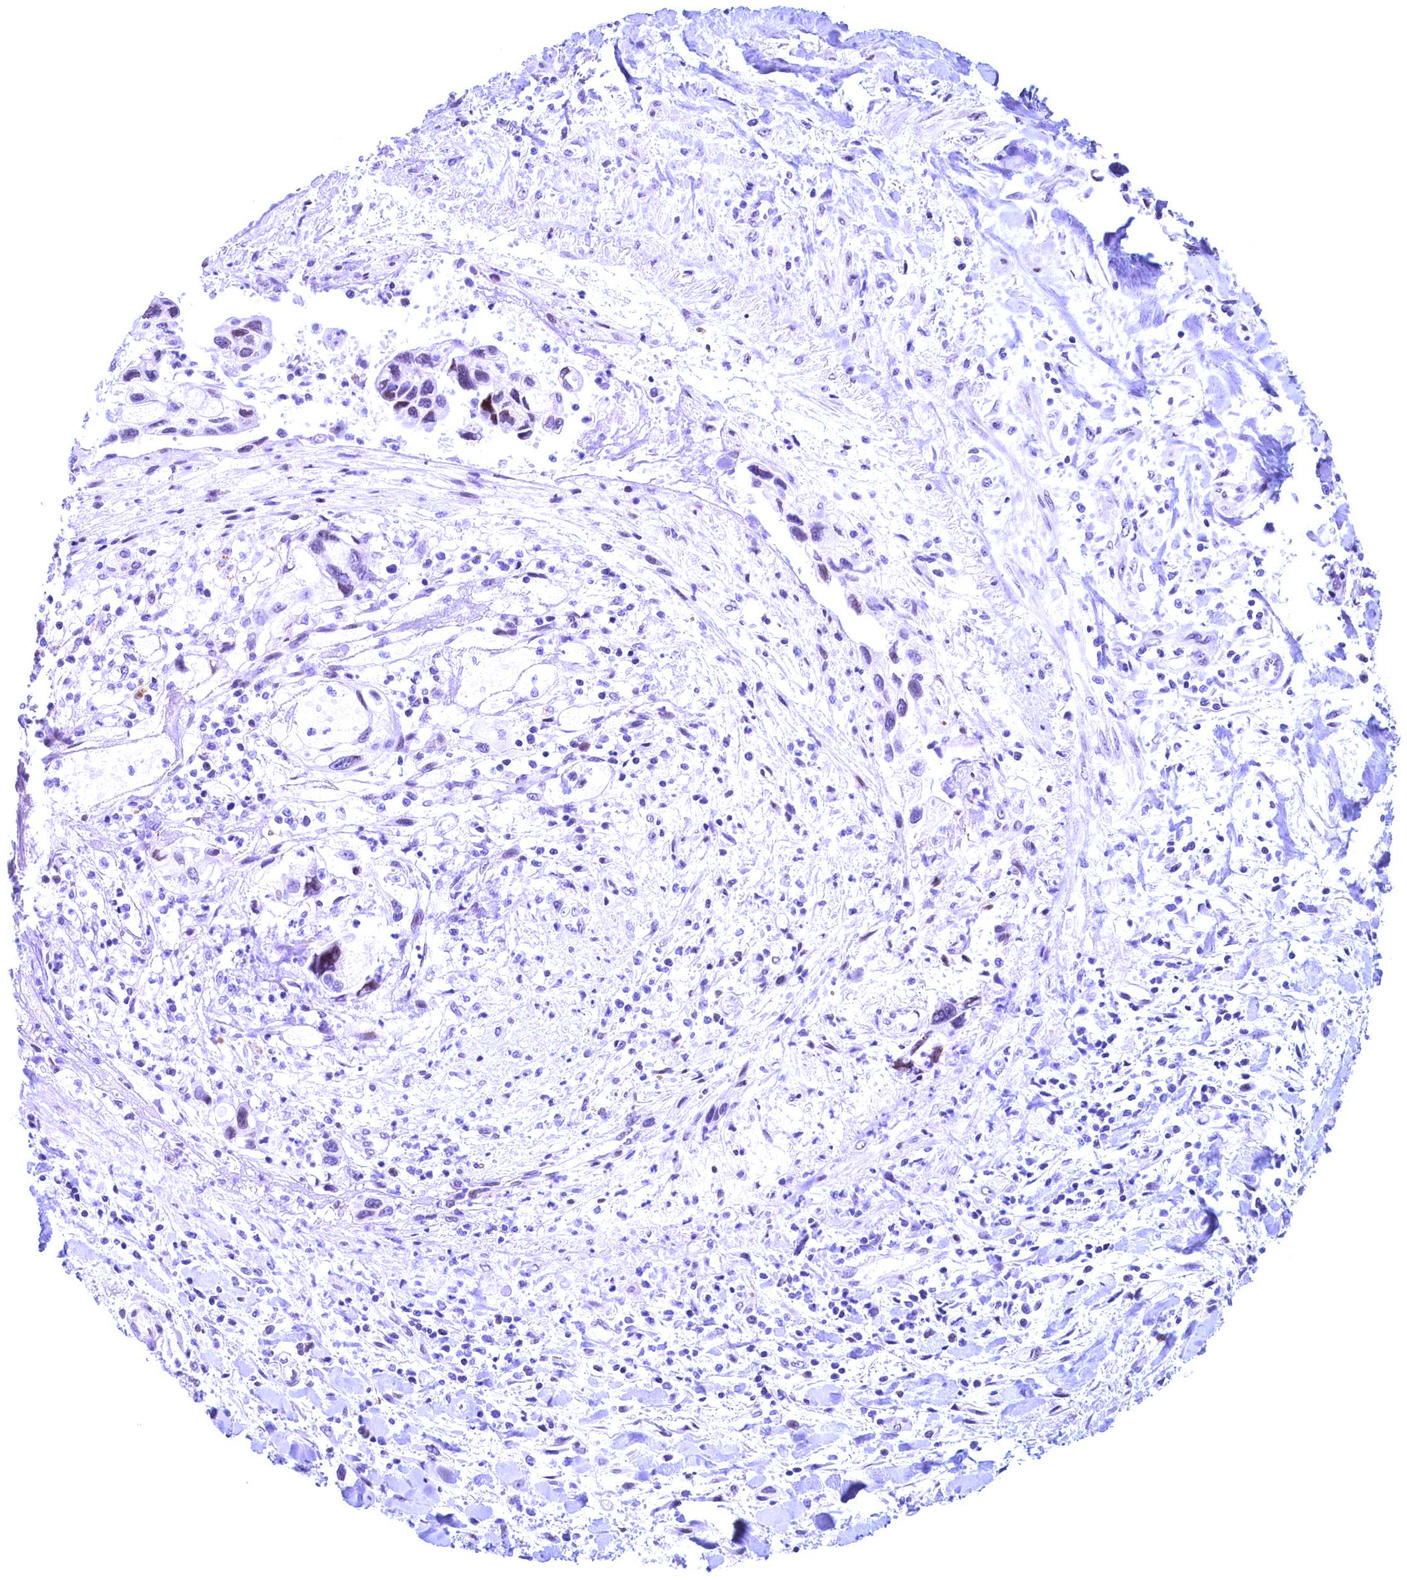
{"staining": {"intensity": "negative", "quantity": "none", "location": "none"}, "tissue": "pancreatic cancer", "cell_type": "Tumor cells", "image_type": "cancer", "snomed": [{"axis": "morphology", "description": "Adenocarcinoma, NOS"}, {"axis": "topography", "description": "Pancreas"}], "caption": "DAB (3,3'-diaminobenzidine) immunohistochemical staining of human pancreatic adenocarcinoma reveals no significant positivity in tumor cells.", "gene": "GPSM1", "patient": {"sex": "female", "age": 50}}